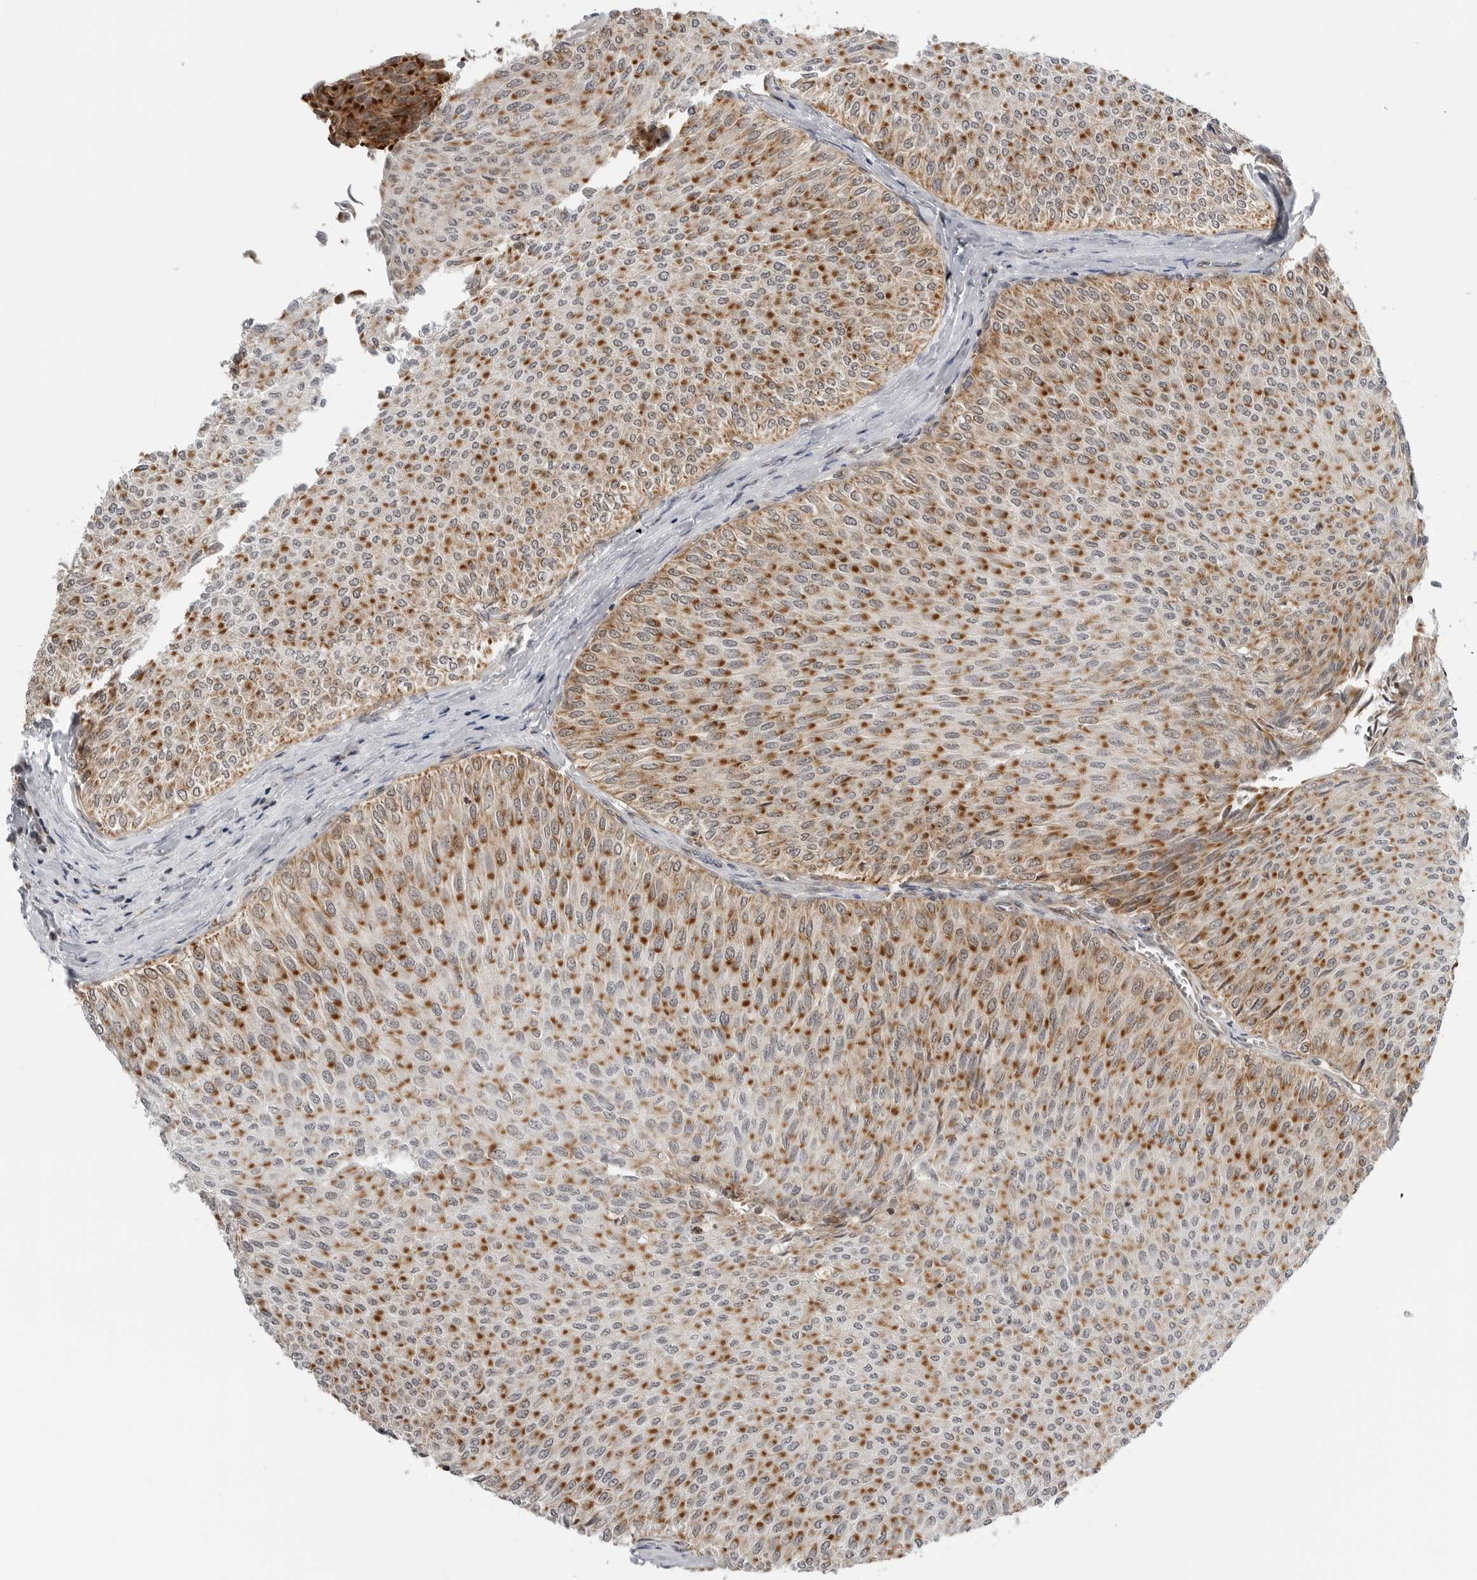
{"staining": {"intensity": "moderate", "quantity": ">75%", "location": "cytoplasmic/membranous"}, "tissue": "urothelial cancer", "cell_type": "Tumor cells", "image_type": "cancer", "snomed": [{"axis": "morphology", "description": "Urothelial carcinoma, Low grade"}, {"axis": "topography", "description": "Urinary bladder"}], "caption": "Tumor cells show medium levels of moderate cytoplasmic/membranous expression in approximately >75% of cells in human urothelial cancer. (DAB (3,3'-diaminobenzidine) IHC, brown staining for protein, blue staining for nuclei).", "gene": "PEX2", "patient": {"sex": "male", "age": 78}}